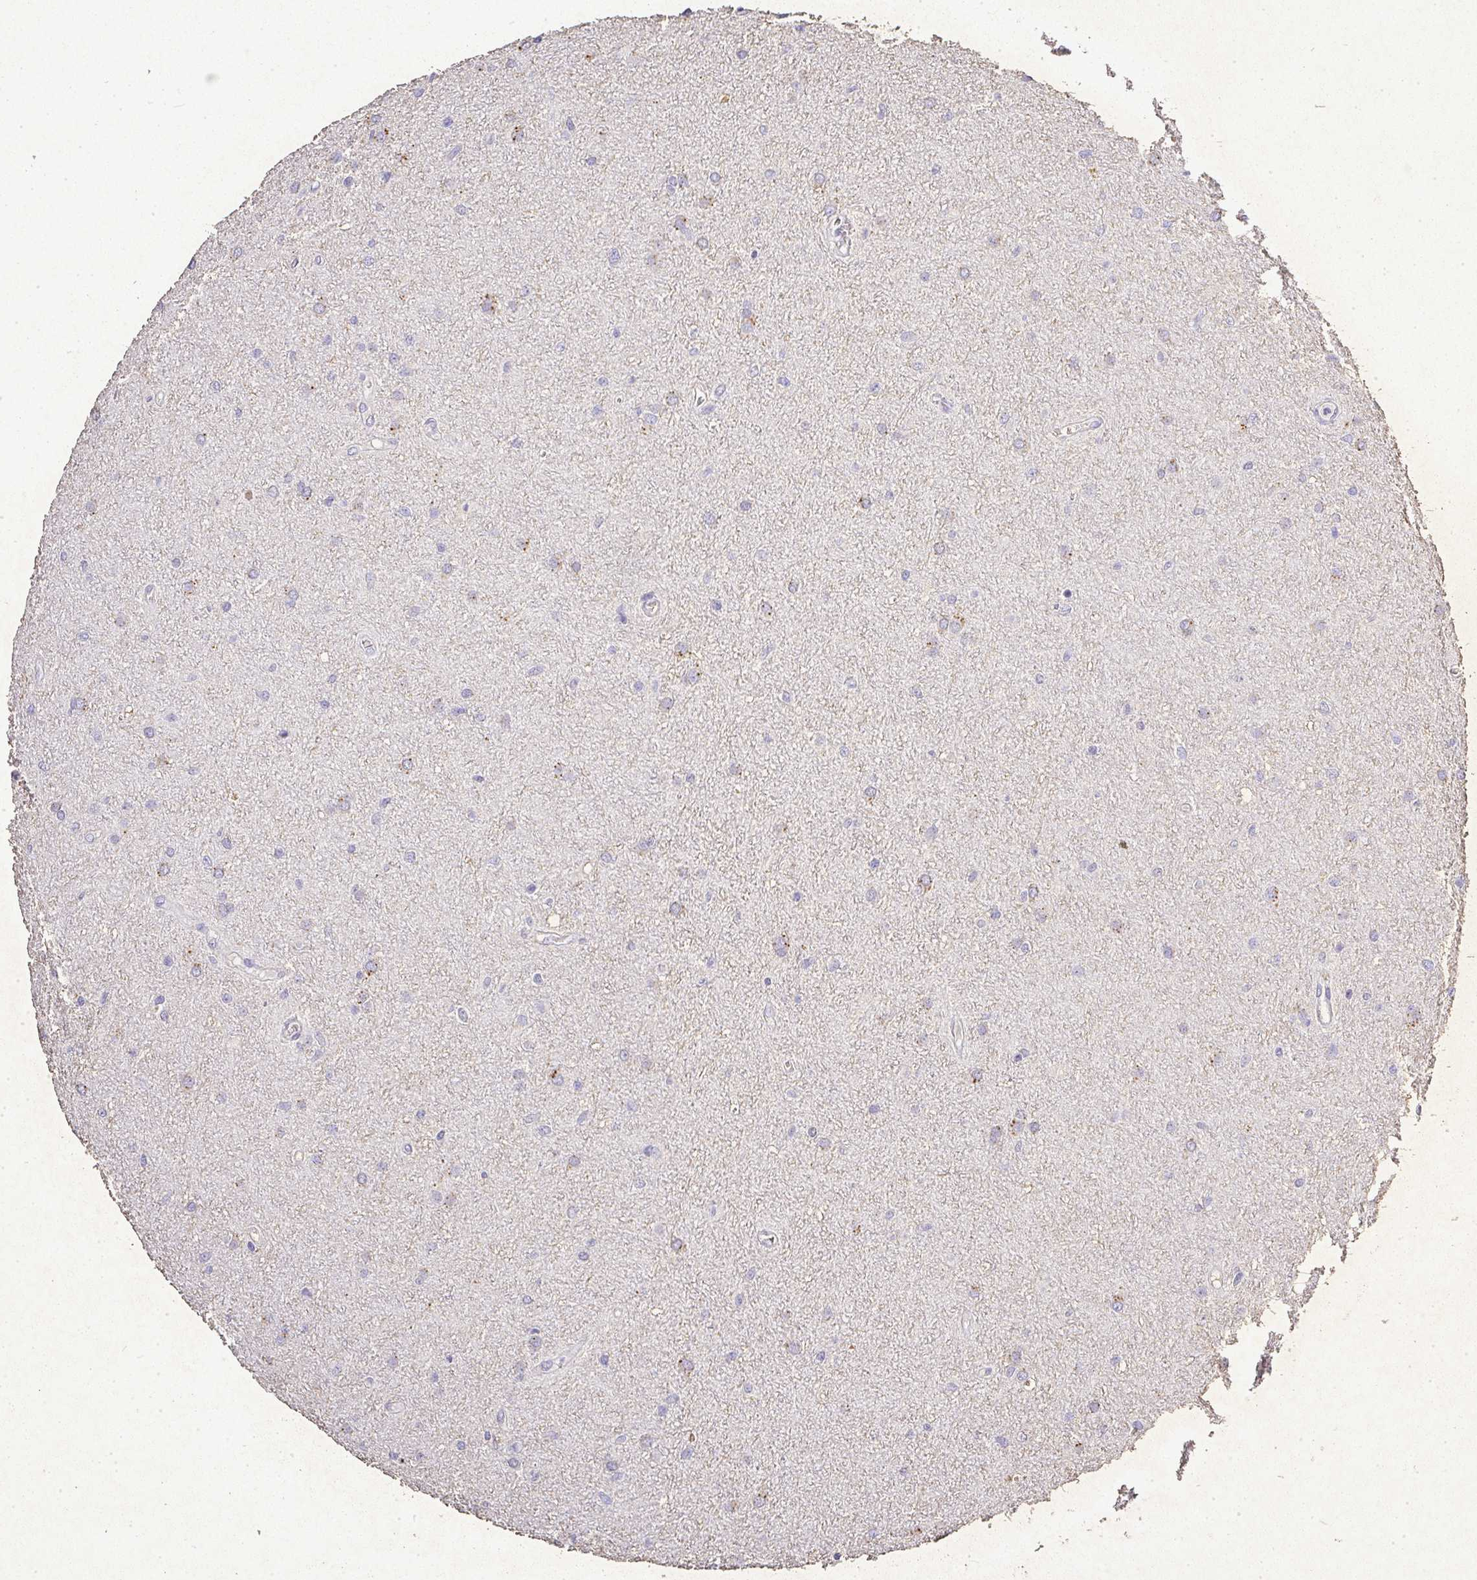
{"staining": {"intensity": "negative", "quantity": "none", "location": "none"}, "tissue": "glioma", "cell_type": "Tumor cells", "image_type": "cancer", "snomed": [{"axis": "morphology", "description": "Glioma, malignant, Low grade"}, {"axis": "topography", "description": "Cerebellum"}], "caption": "This is a micrograph of IHC staining of malignant glioma (low-grade), which shows no staining in tumor cells.", "gene": "RPS2", "patient": {"sex": "female", "age": 5}}